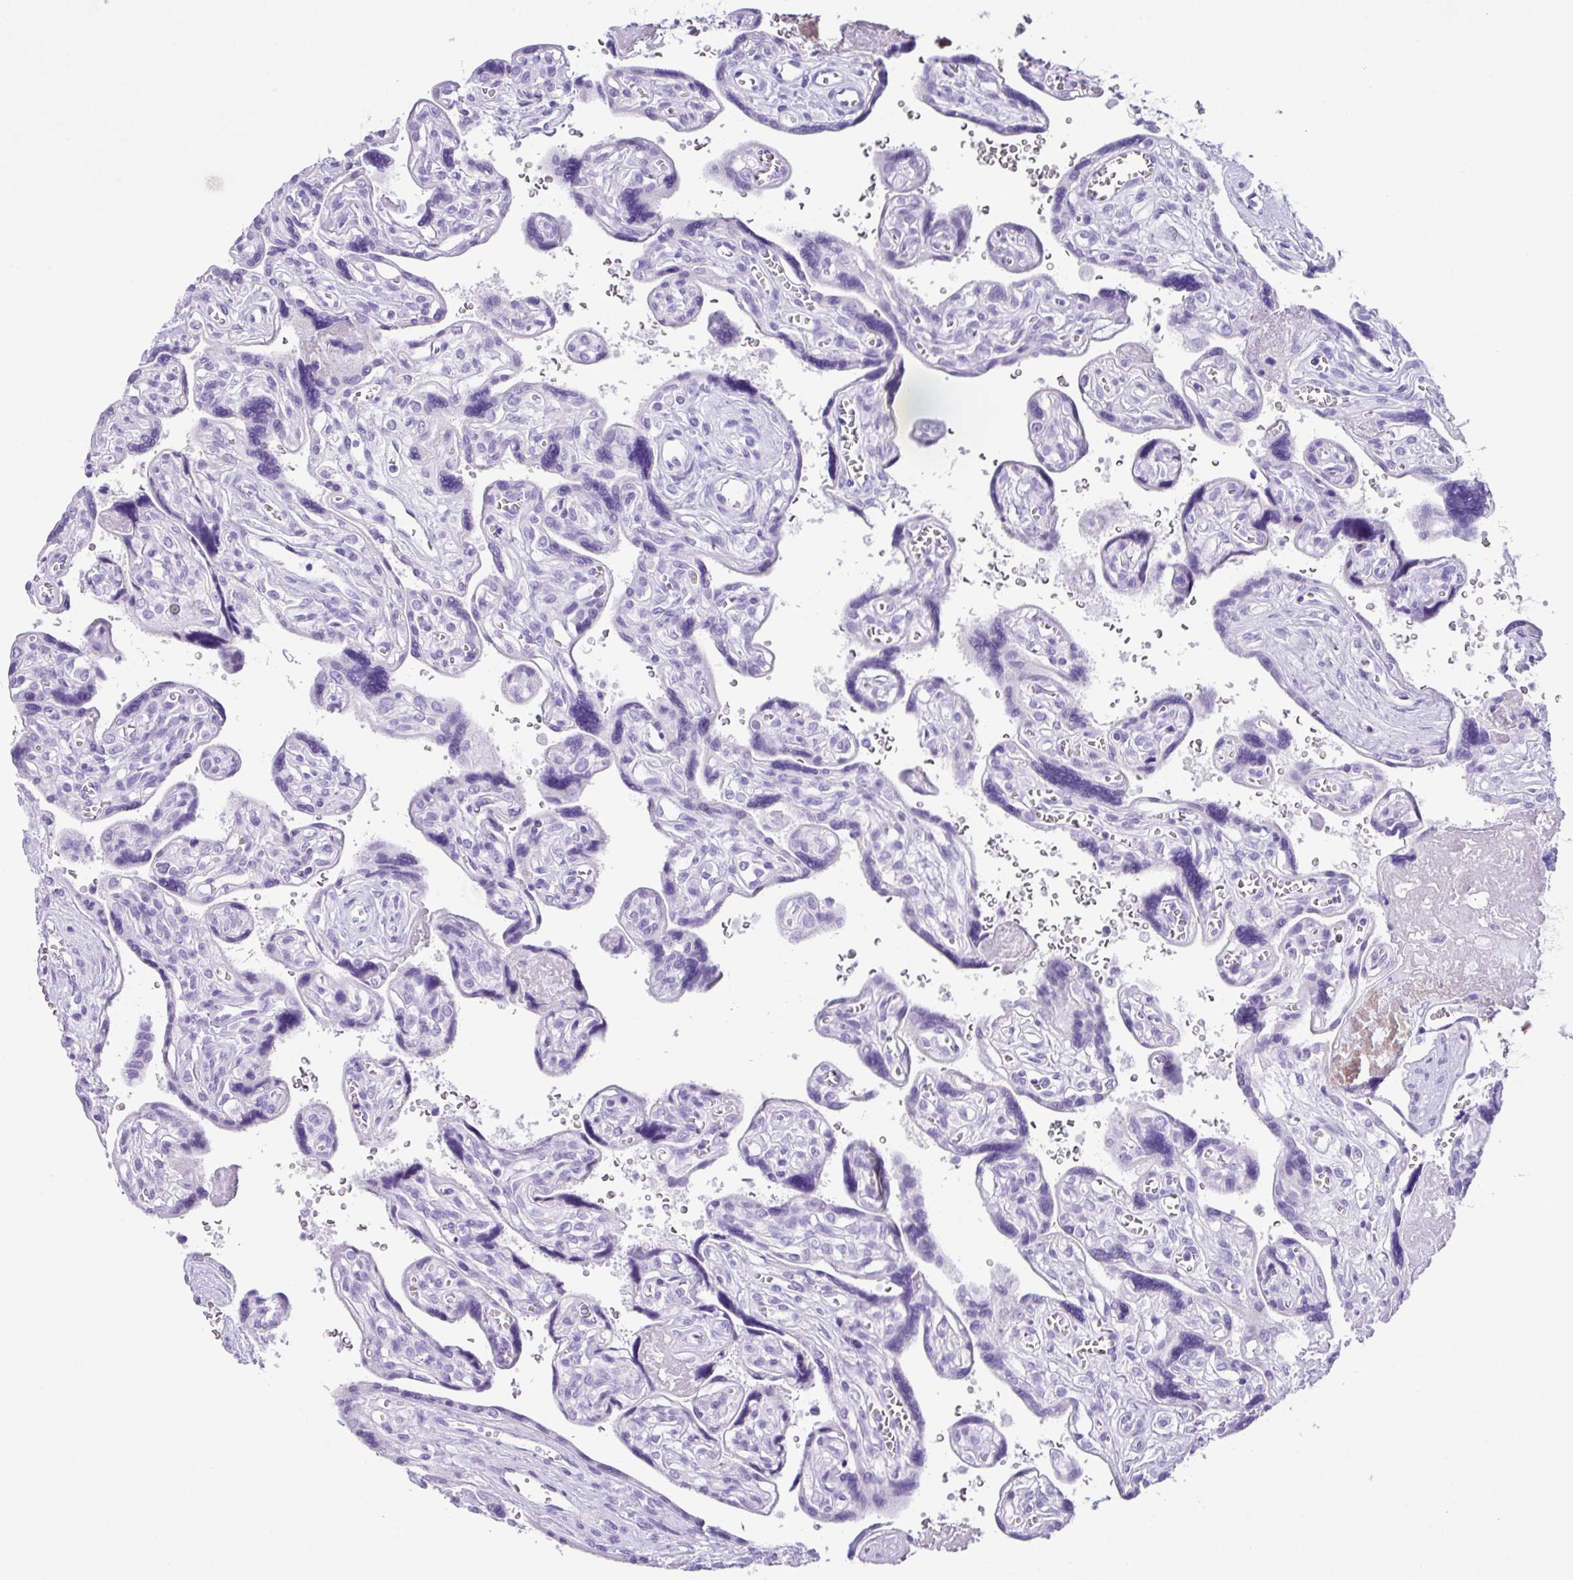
{"staining": {"intensity": "negative", "quantity": "none", "location": "none"}, "tissue": "placenta", "cell_type": "Decidual cells", "image_type": "normal", "snomed": [{"axis": "morphology", "description": "Normal tissue, NOS"}, {"axis": "topography", "description": "Placenta"}], "caption": "Protein analysis of normal placenta exhibits no significant staining in decidual cells.", "gene": "ZG16", "patient": {"sex": "female", "age": 39}}